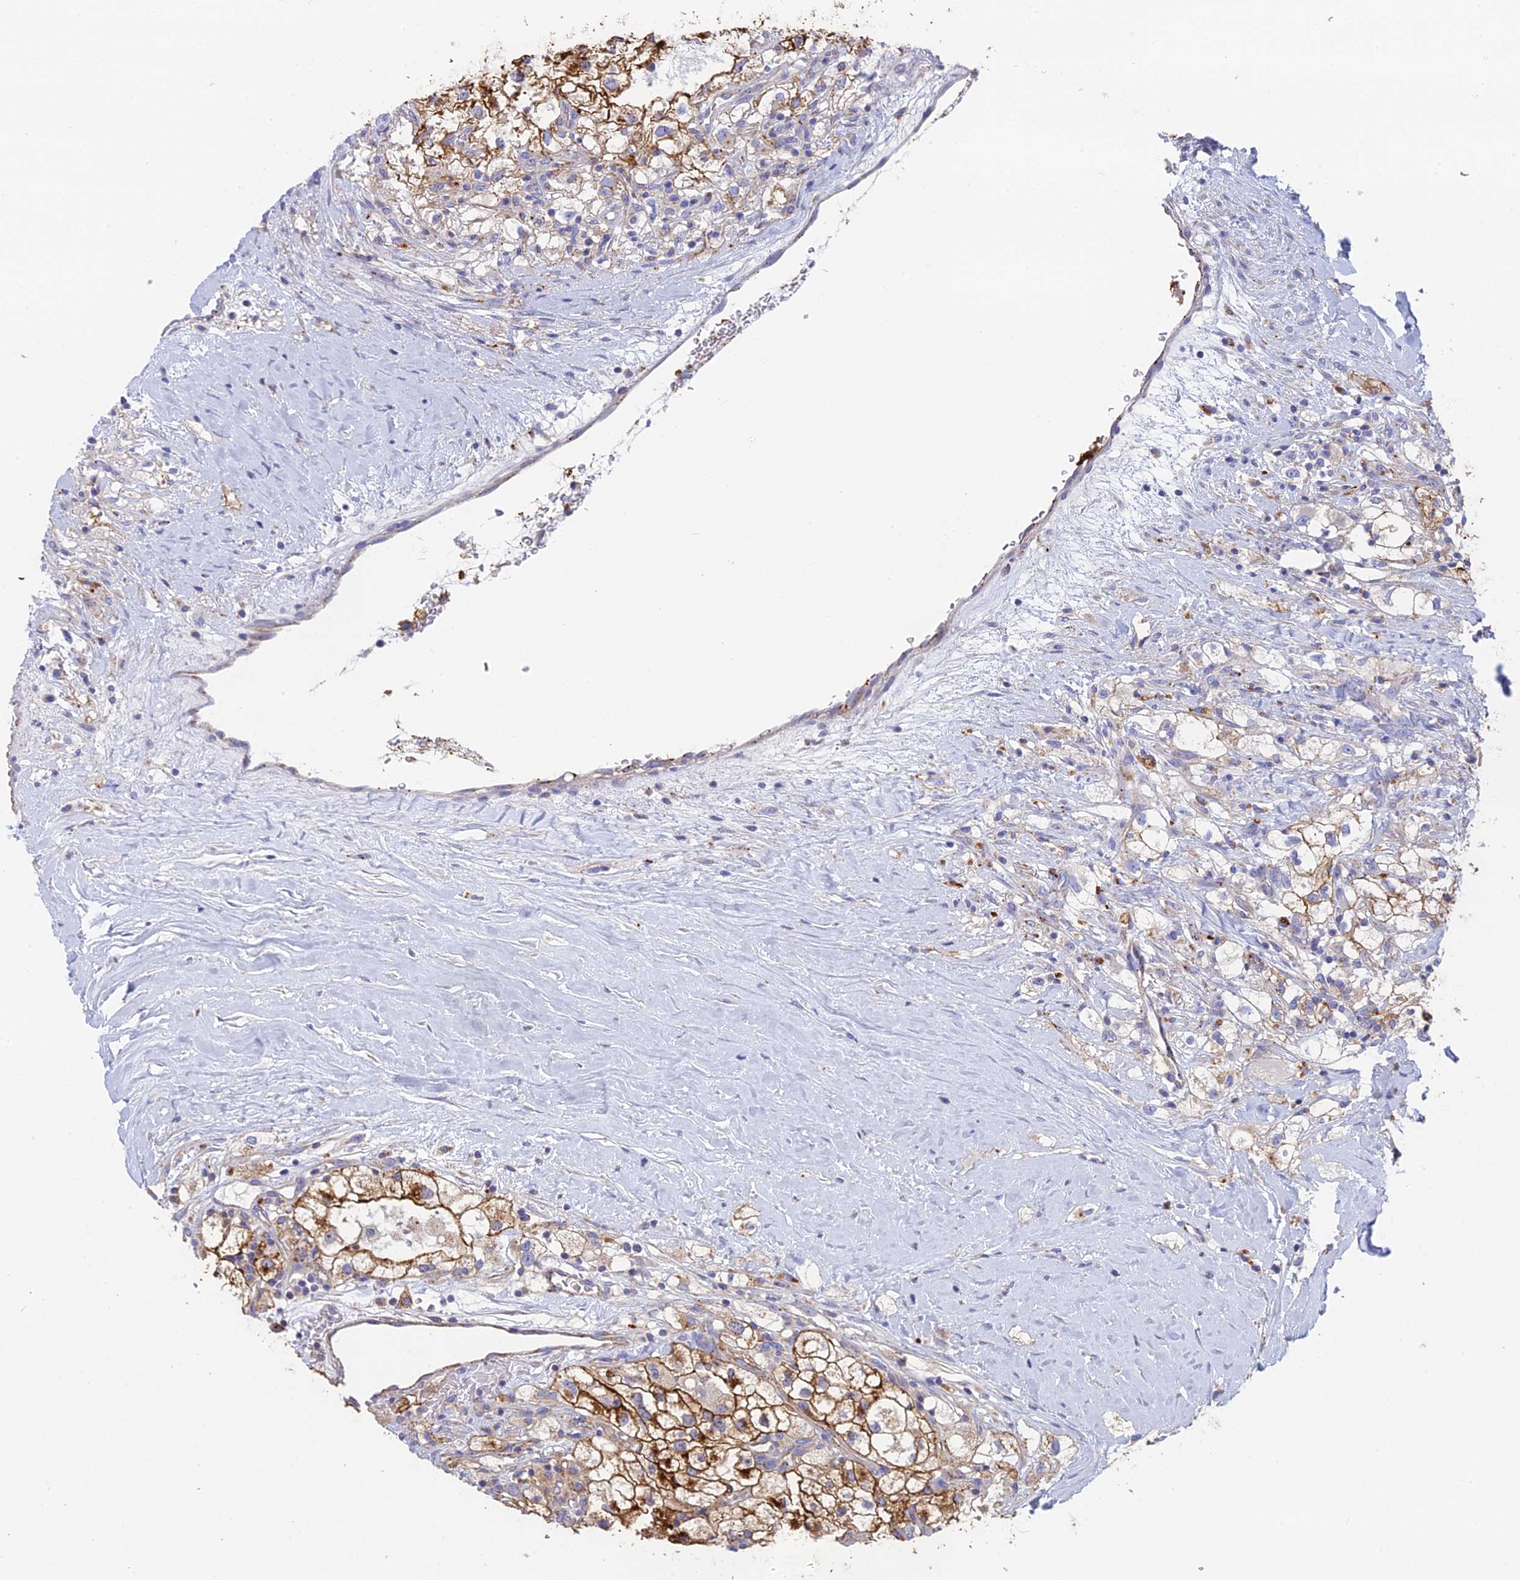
{"staining": {"intensity": "strong", "quantity": "25%-75%", "location": "cytoplasmic/membranous"}, "tissue": "renal cancer", "cell_type": "Tumor cells", "image_type": "cancer", "snomed": [{"axis": "morphology", "description": "Adenocarcinoma, NOS"}, {"axis": "topography", "description": "Kidney"}], "caption": "Renal adenocarcinoma was stained to show a protein in brown. There is high levels of strong cytoplasmic/membranous positivity in approximately 25%-75% of tumor cells.", "gene": "WDR6", "patient": {"sex": "male", "age": 59}}